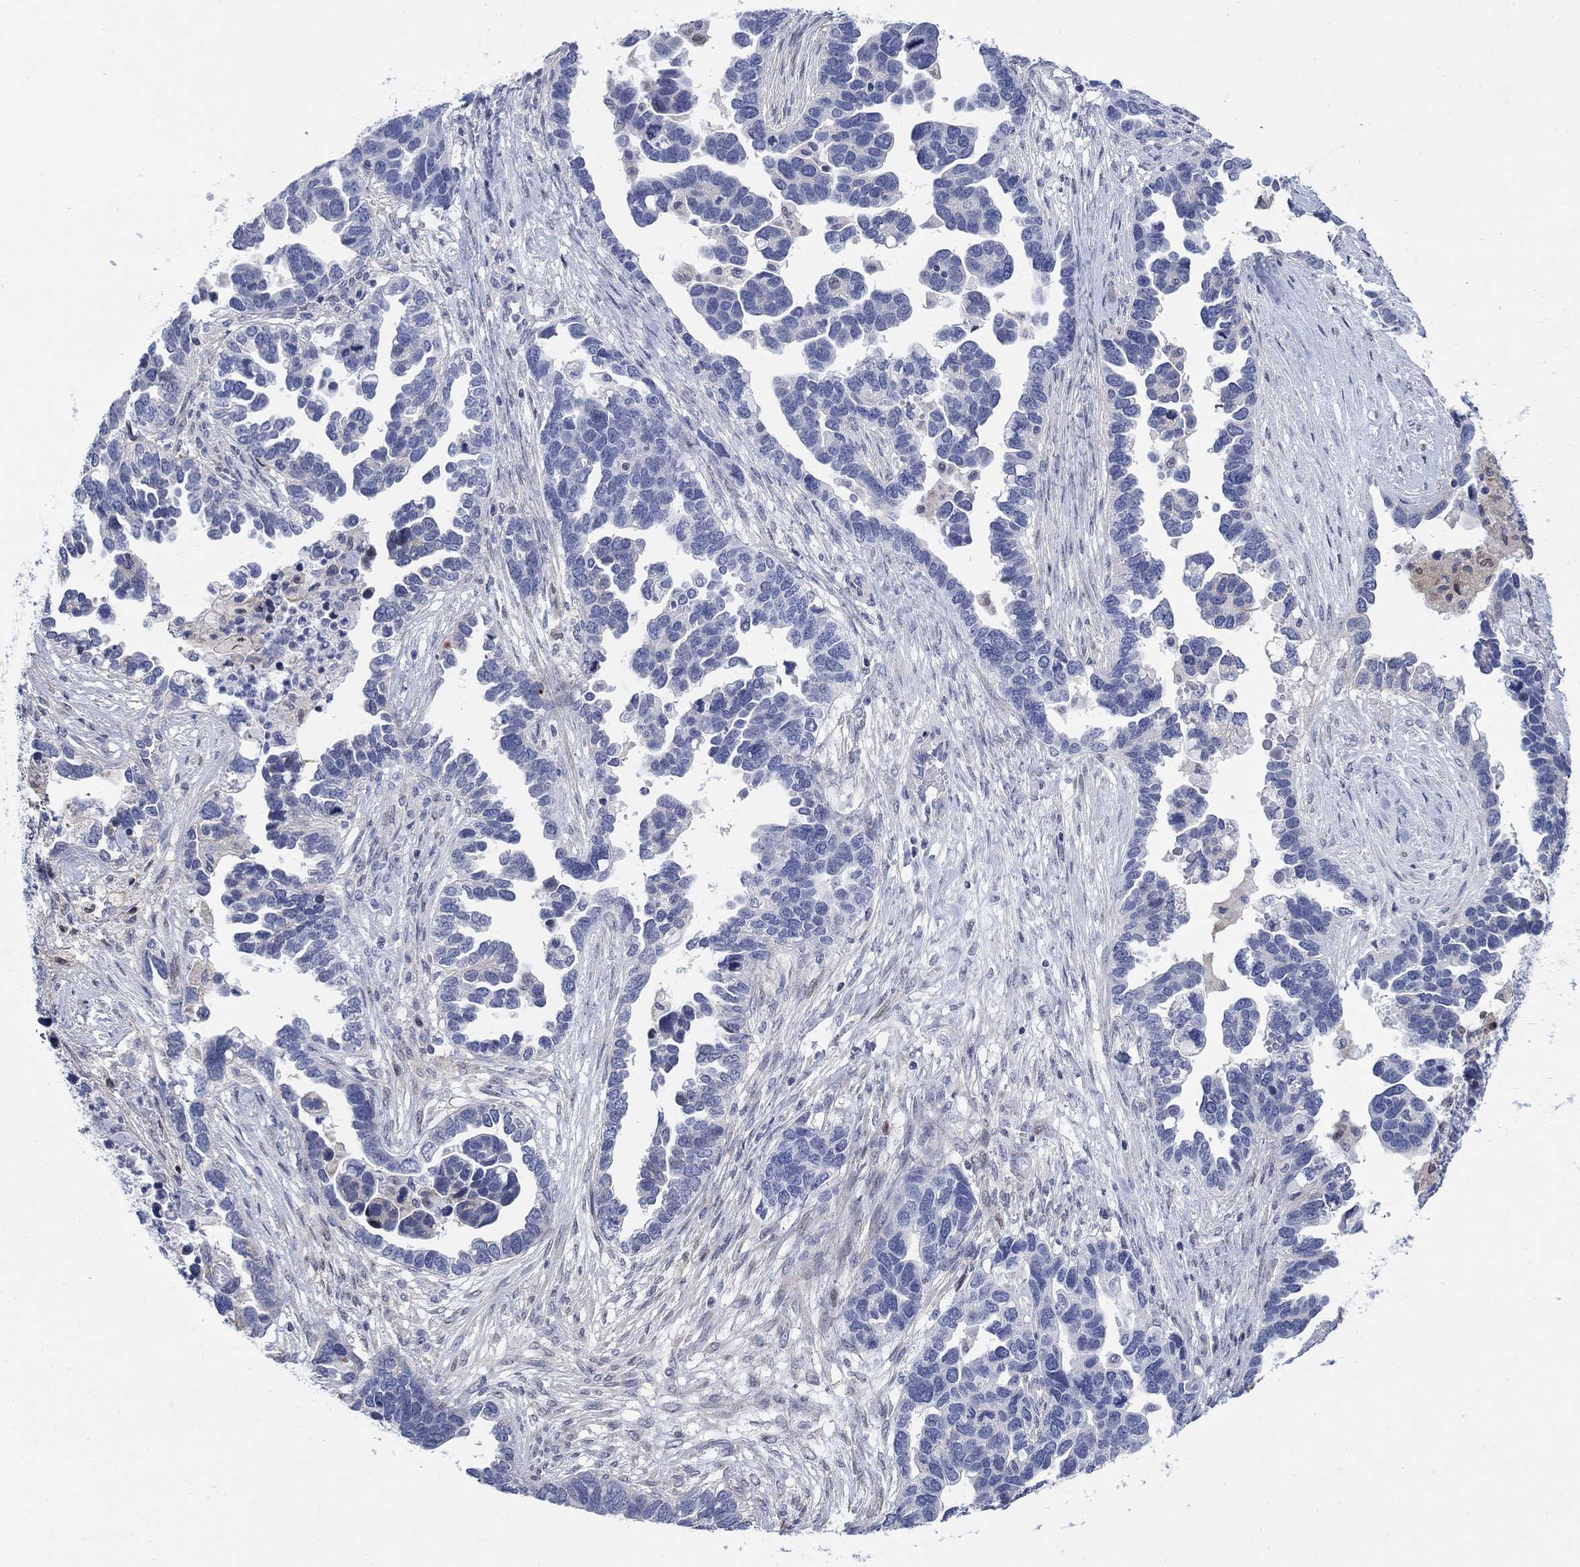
{"staining": {"intensity": "negative", "quantity": "none", "location": "none"}, "tissue": "ovarian cancer", "cell_type": "Tumor cells", "image_type": "cancer", "snomed": [{"axis": "morphology", "description": "Cystadenocarcinoma, serous, NOS"}, {"axis": "topography", "description": "Ovary"}], "caption": "Tumor cells show no significant staining in ovarian cancer (serous cystadenocarcinoma). Nuclei are stained in blue.", "gene": "MYO3A", "patient": {"sex": "female", "age": 54}}